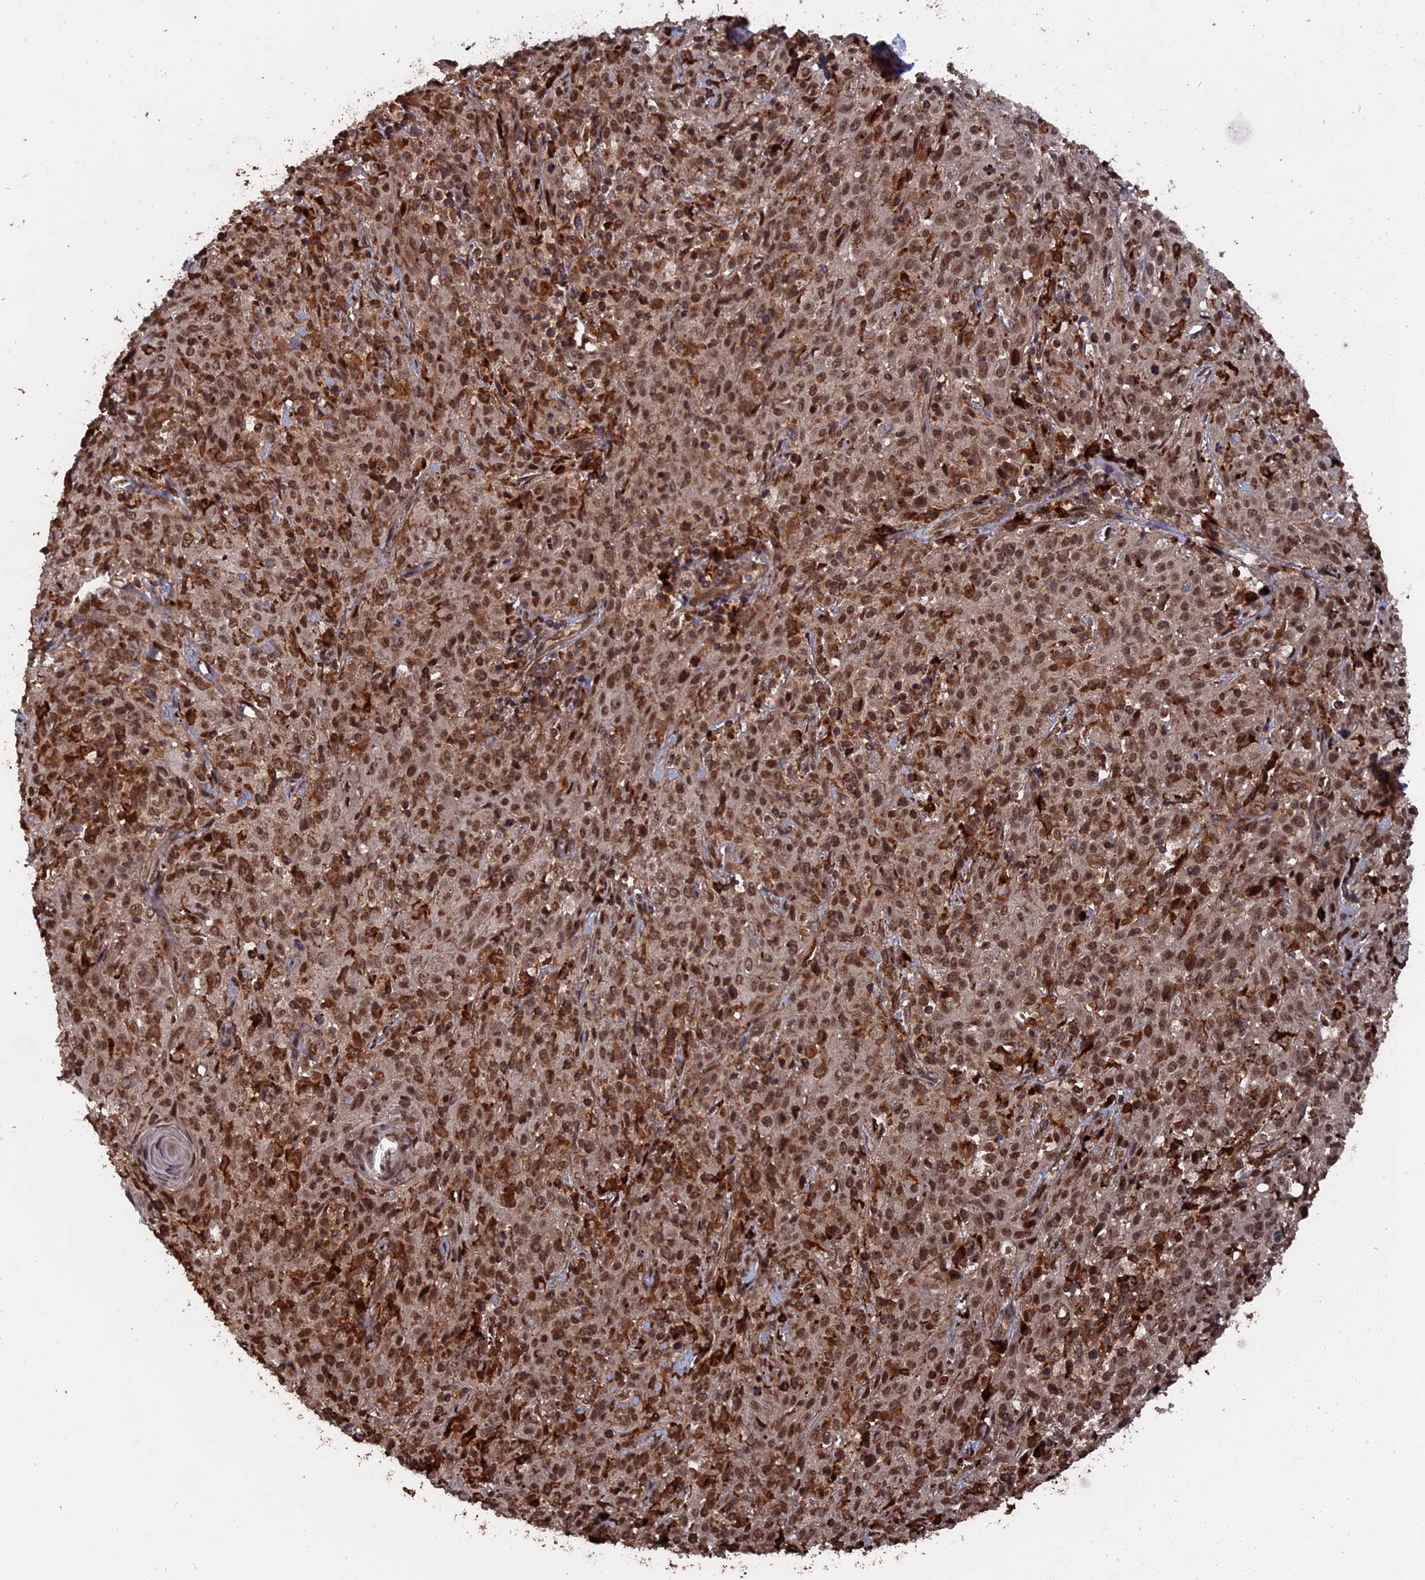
{"staining": {"intensity": "moderate", "quantity": ">75%", "location": "nuclear"}, "tissue": "cervical cancer", "cell_type": "Tumor cells", "image_type": "cancer", "snomed": [{"axis": "morphology", "description": "Squamous cell carcinoma, NOS"}, {"axis": "topography", "description": "Cervix"}], "caption": "Brown immunohistochemical staining in squamous cell carcinoma (cervical) demonstrates moderate nuclear expression in approximately >75% of tumor cells.", "gene": "TELO2", "patient": {"sex": "female", "age": 57}}